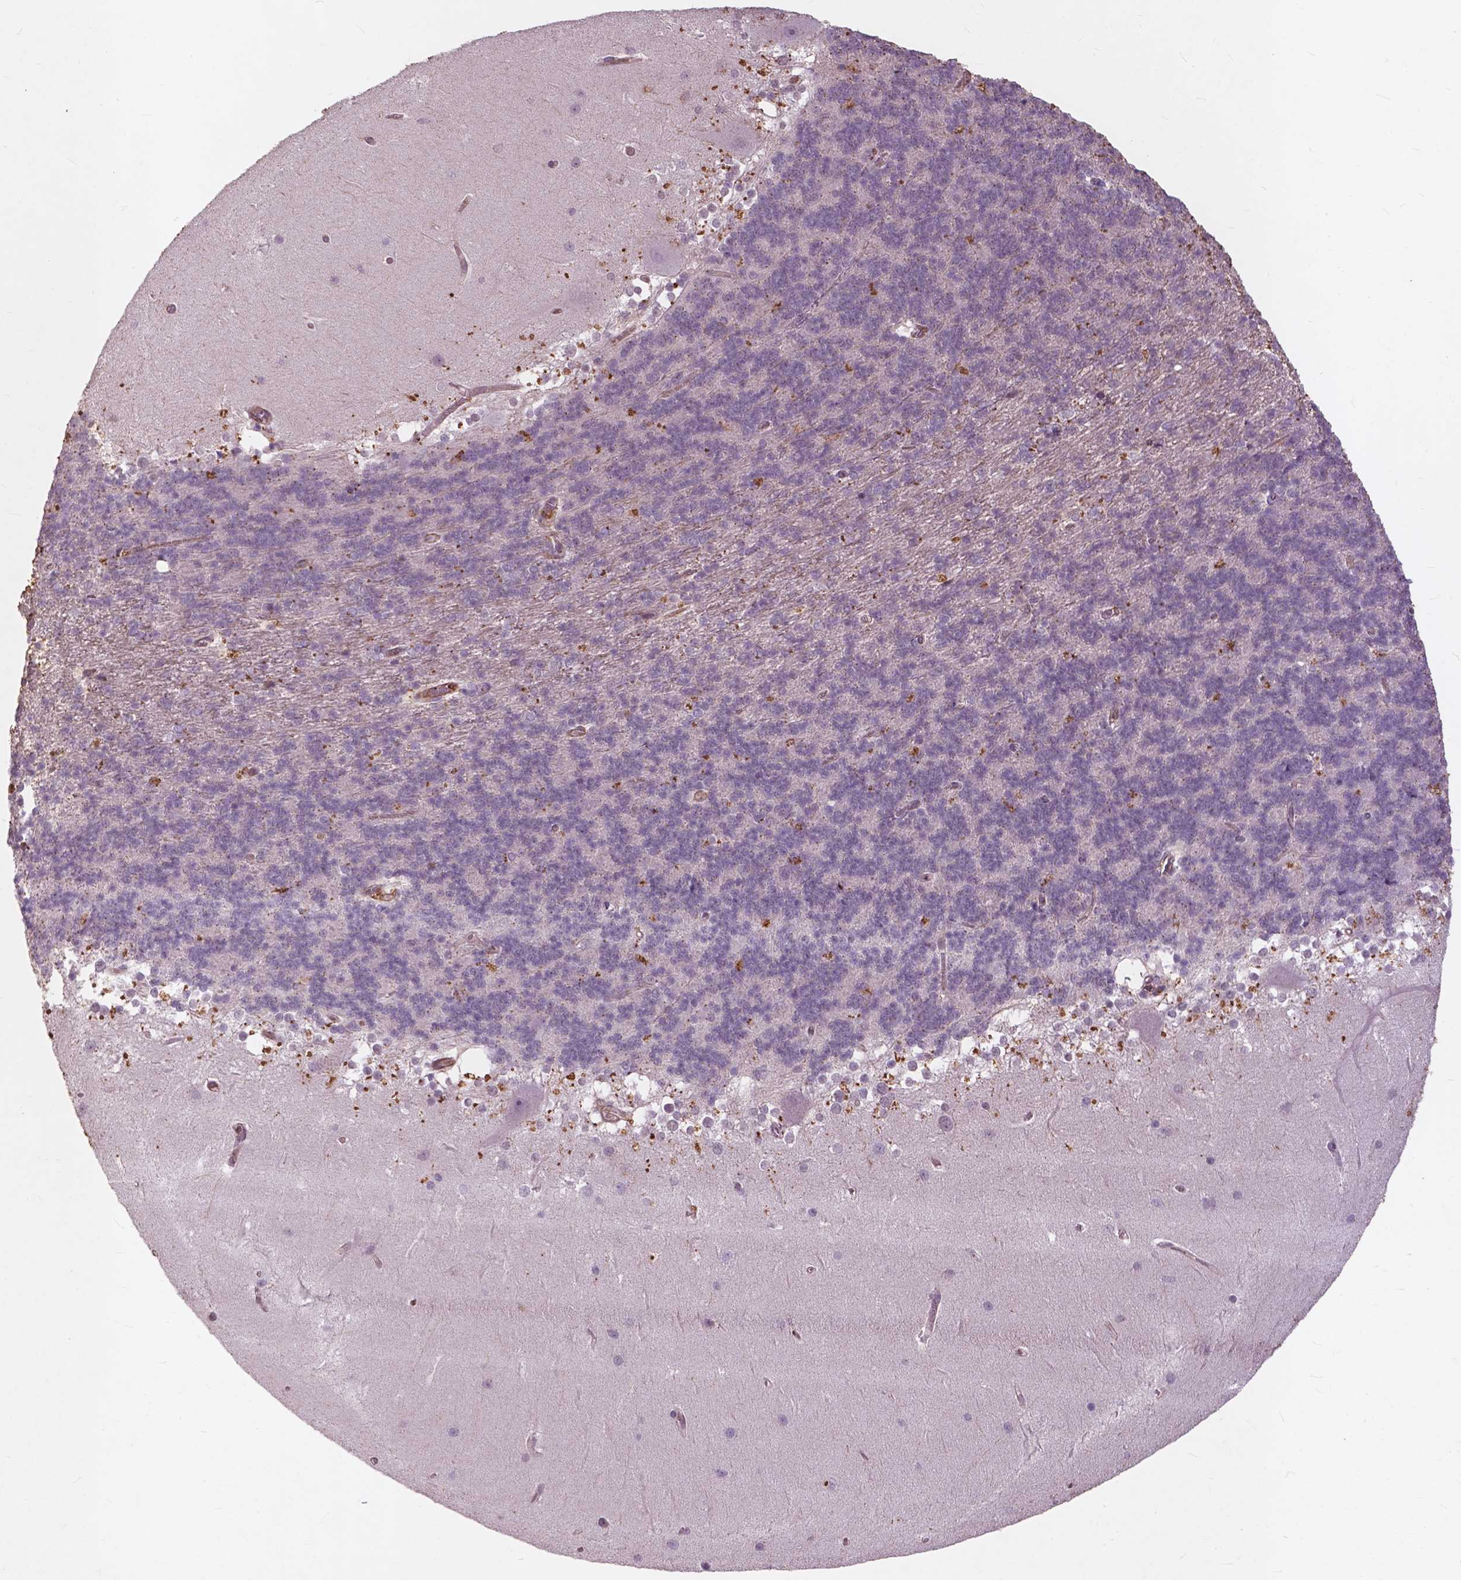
{"staining": {"intensity": "negative", "quantity": "none", "location": "none"}, "tissue": "cerebellum", "cell_type": "Cells in granular layer", "image_type": "normal", "snomed": [{"axis": "morphology", "description": "Normal tissue, NOS"}, {"axis": "topography", "description": "Cerebellum"}], "caption": "IHC image of benign cerebellum: cerebellum stained with DAB (3,3'-diaminobenzidine) demonstrates no significant protein expression in cells in granular layer. (DAB (3,3'-diaminobenzidine) immunohistochemistry, high magnification).", "gene": "RFPL4B", "patient": {"sex": "female", "age": 19}}